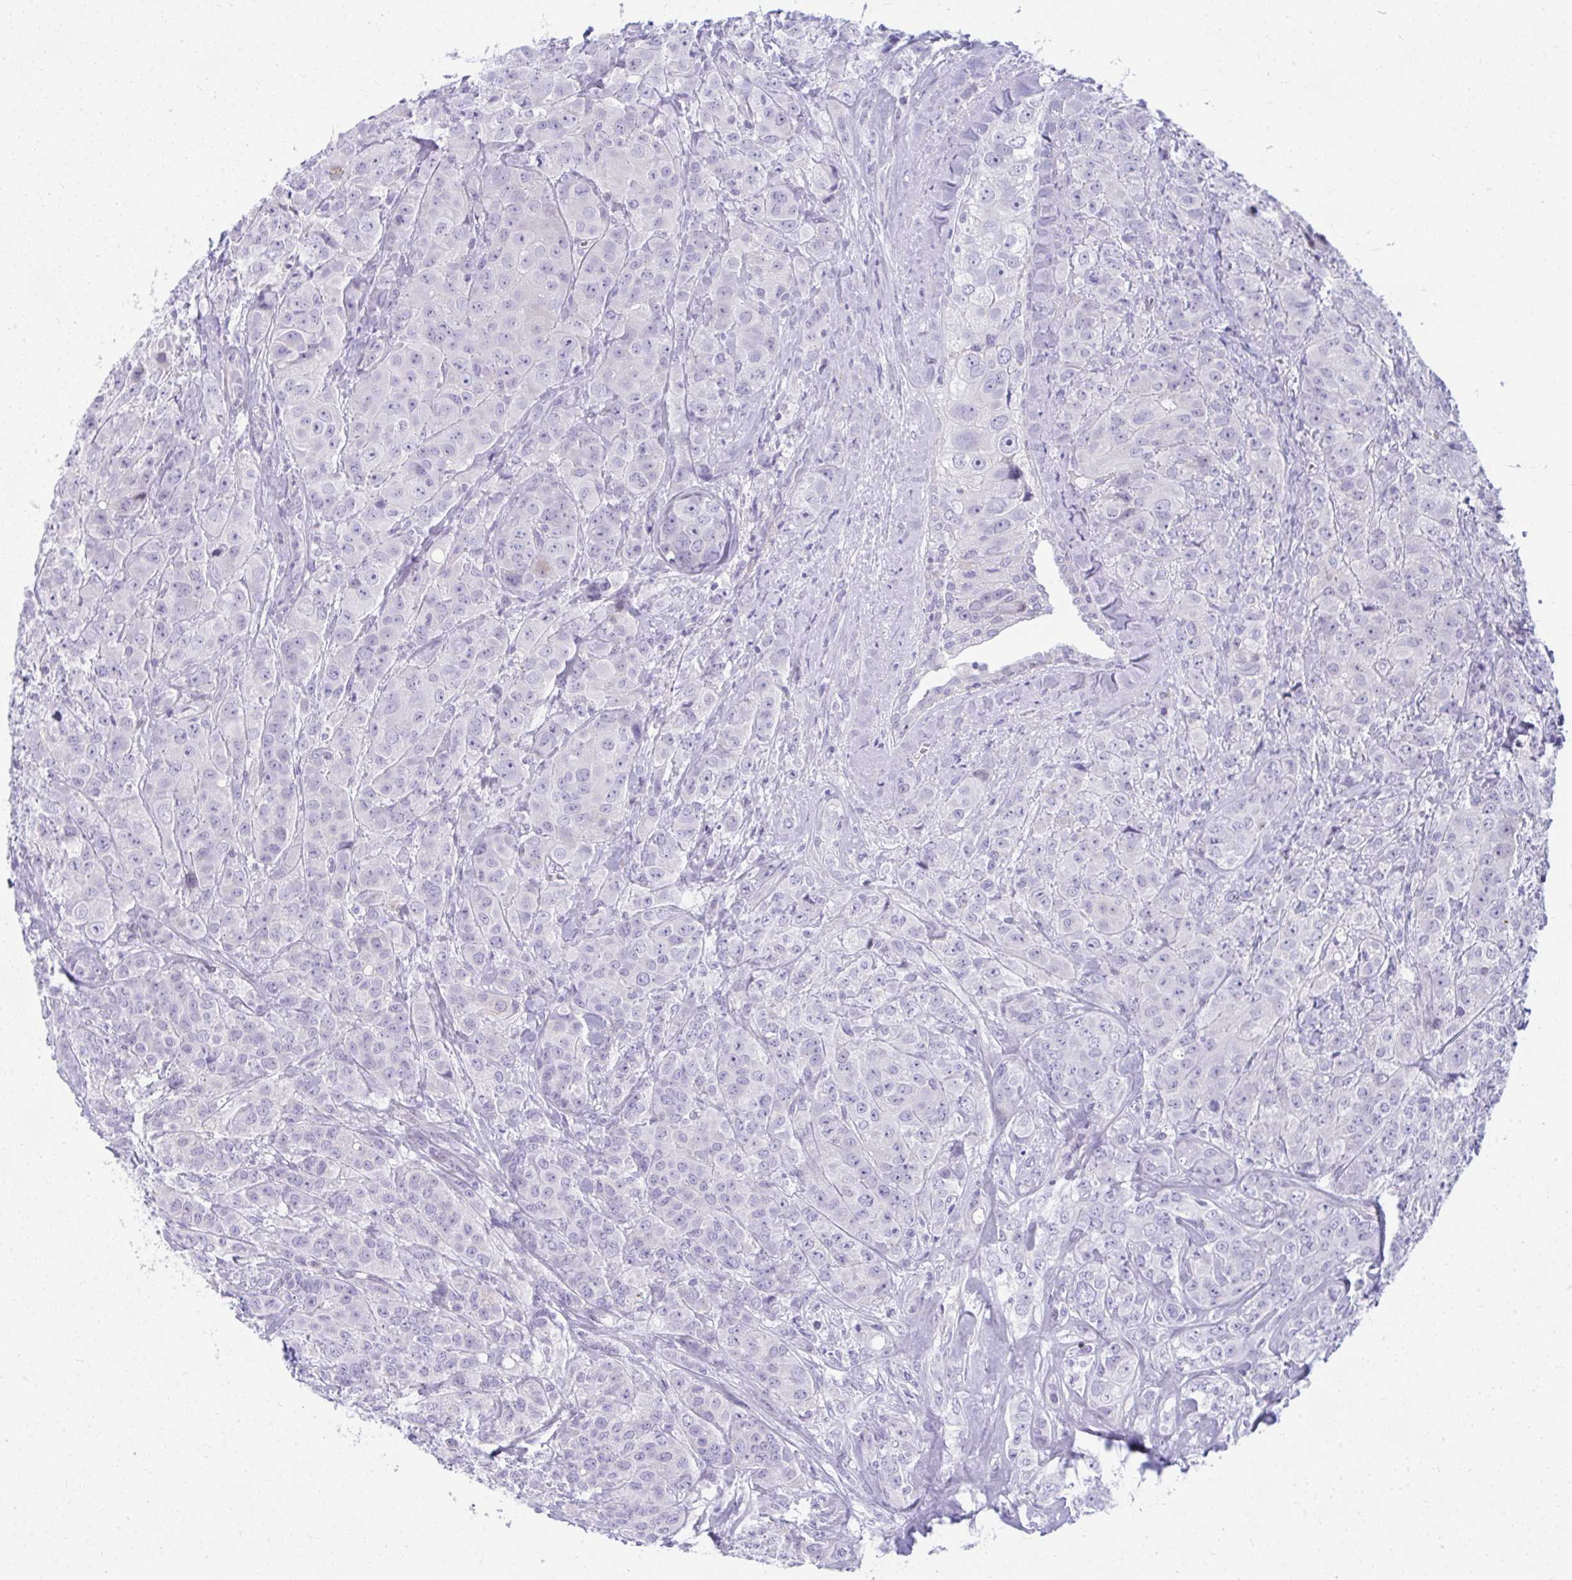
{"staining": {"intensity": "negative", "quantity": "none", "location": "none"}, "tissue": "breast cancer", "cell_type": "Tumor cells", "image_type": "cancer", "snomed": [{"axis": "morphology", "description": "Normal tissue, NOS"}, {"axis": "morphology", "description": "Duct carcinoma"}, {"axis": "topography", "description": "Breast"}], "caption": "Human breast cancer stained for a protein using immunohistochemistry (IHC) exhibits no expression in tumor cells.", "gene": "ISL1", "patient": {"sex": "female", "age": 43}}